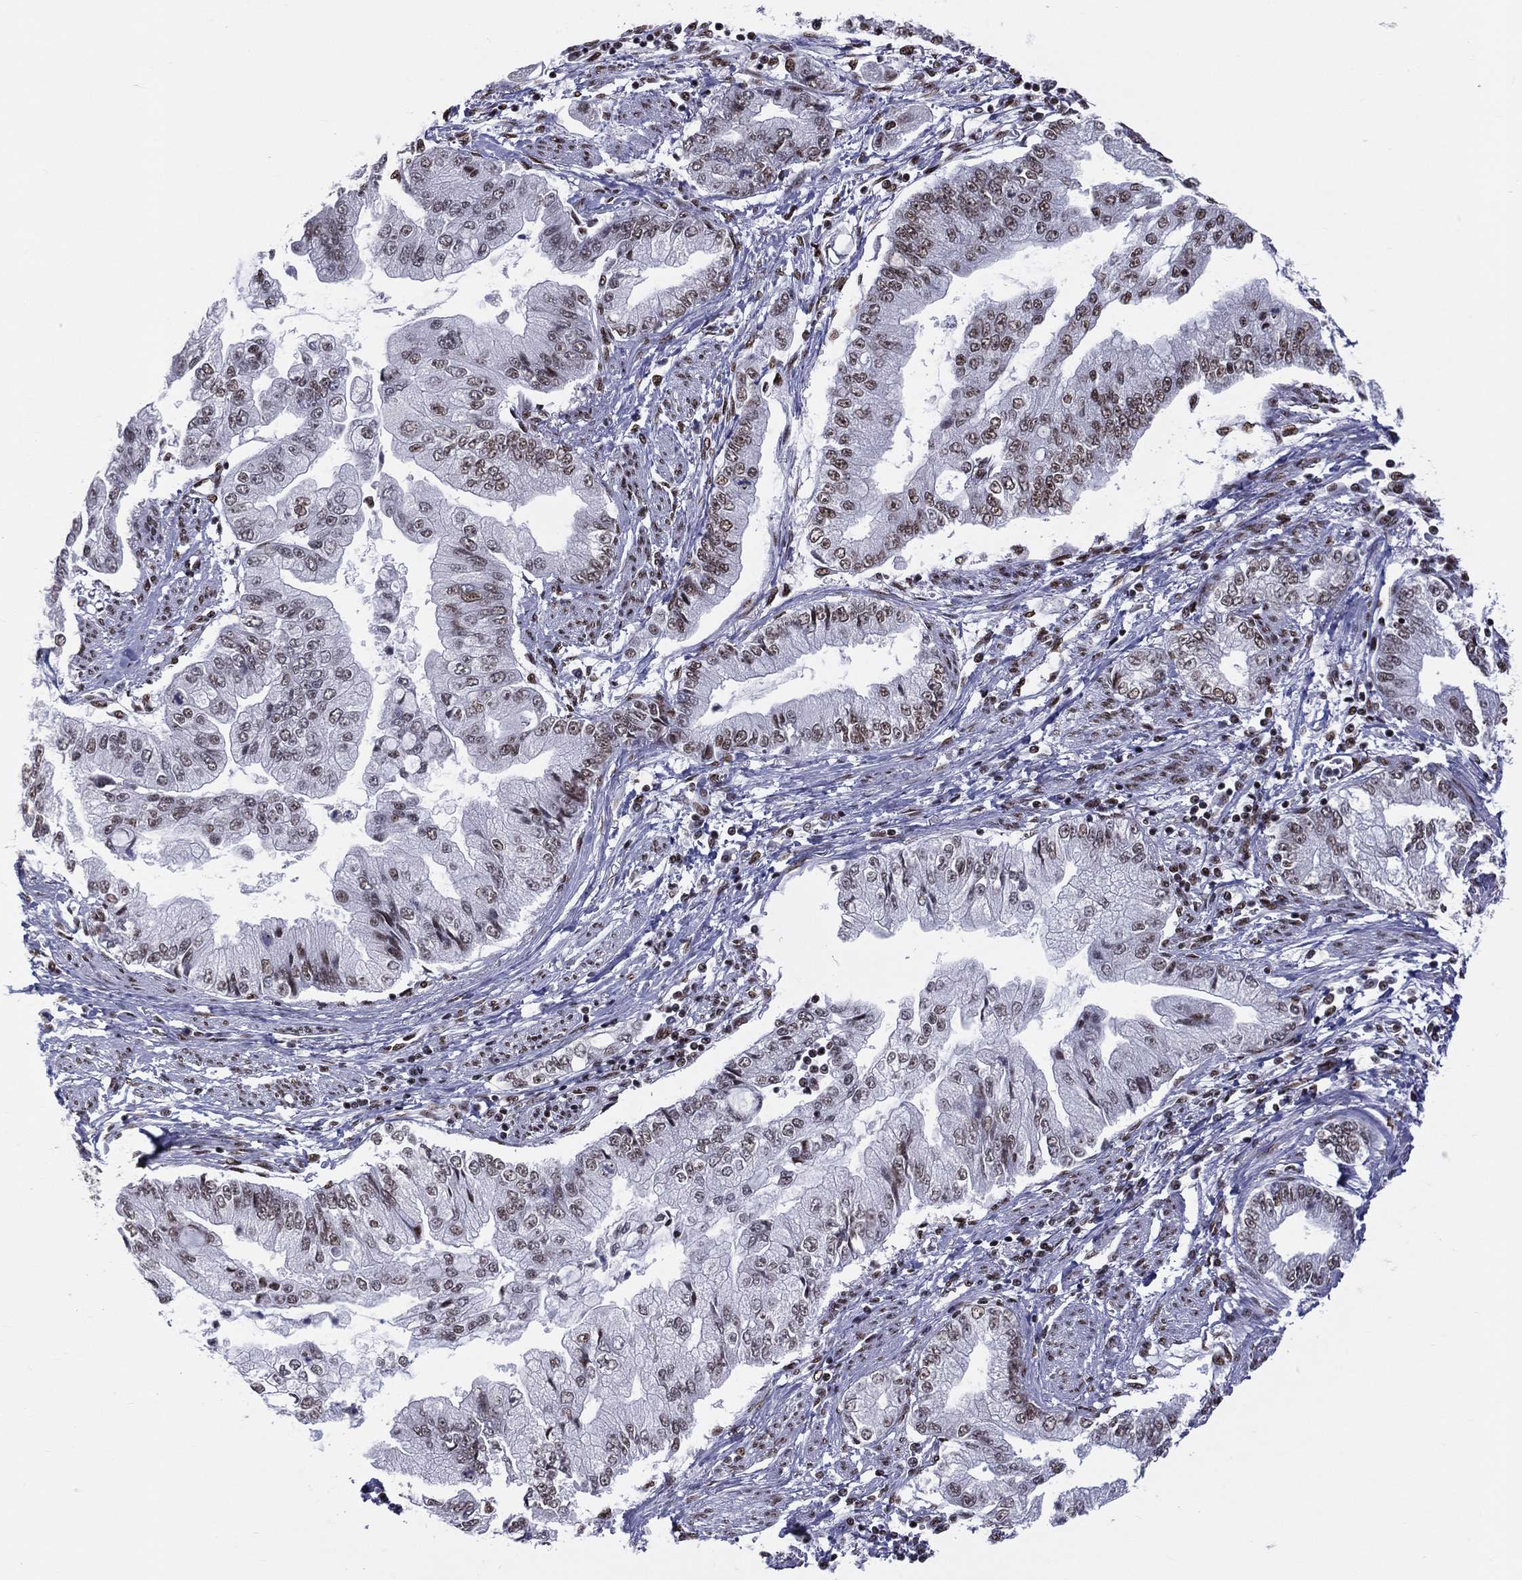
{"staining": {"intensity": "moderate", "quantity": ">75%", "location": "nuclear"}, "tissue": "stomach cancer", "cell_type": "Tumor cells", "image_type": "cancer", "snomed": [{"axis": "morphology", "description": "Adenocarcinoma, NOS"}, {"axis": "topography", "description": "Stomach, upper"}], "caption": "Protein staining of stomach adenocarcinoma tissue displays moderate nuclear staining in approximately >75% of tumor cells. (DAB (3,3'-diaminobenzidine) IHC with brightfield microscopy, high magnification).", "gene": "ZNF7", "patient": {"sex": "female", "age": 74}}